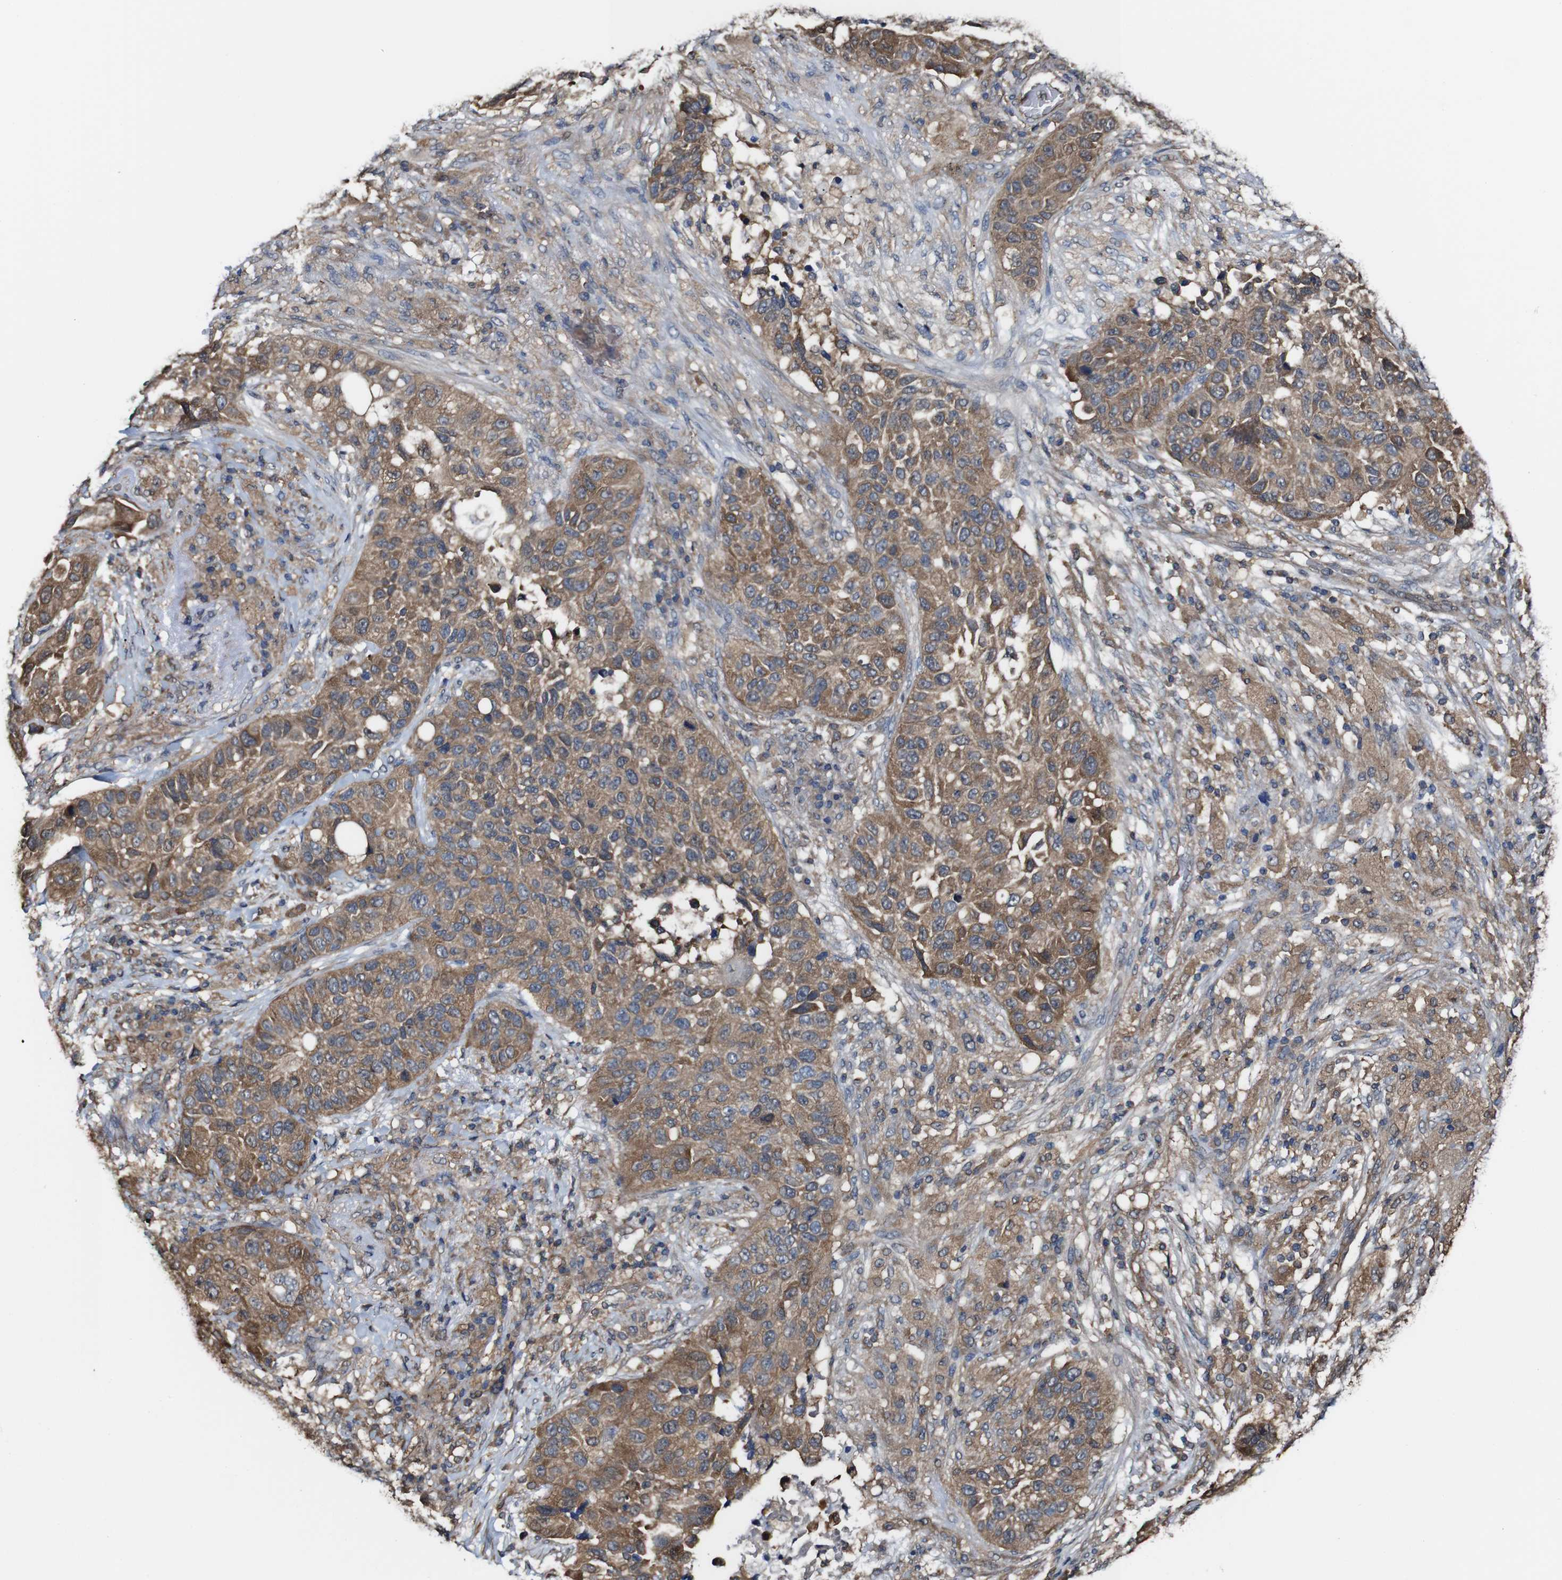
{"staining": {"intensity": "moderate", "quantity": ">75%", "location": "cytoplasmic/membranous"}, "tissue": "lung cancer", "cell_type": "Tumor cells", "image_type": "cancer", "snomed": [{"axis": "morphology", "description": "Squamous cell carcinoma, NOS"}, {"axis": "topography", "description": "Lung"}], "caption": "Immunohistochemical staining of lung squamous cell carcinoma exhibits moderate cytoplasmic/membranous protein staining in approximately >75% of tumor cells.", "gene": "PTPRR", "patient": {"sex": "male", "age": 57}}